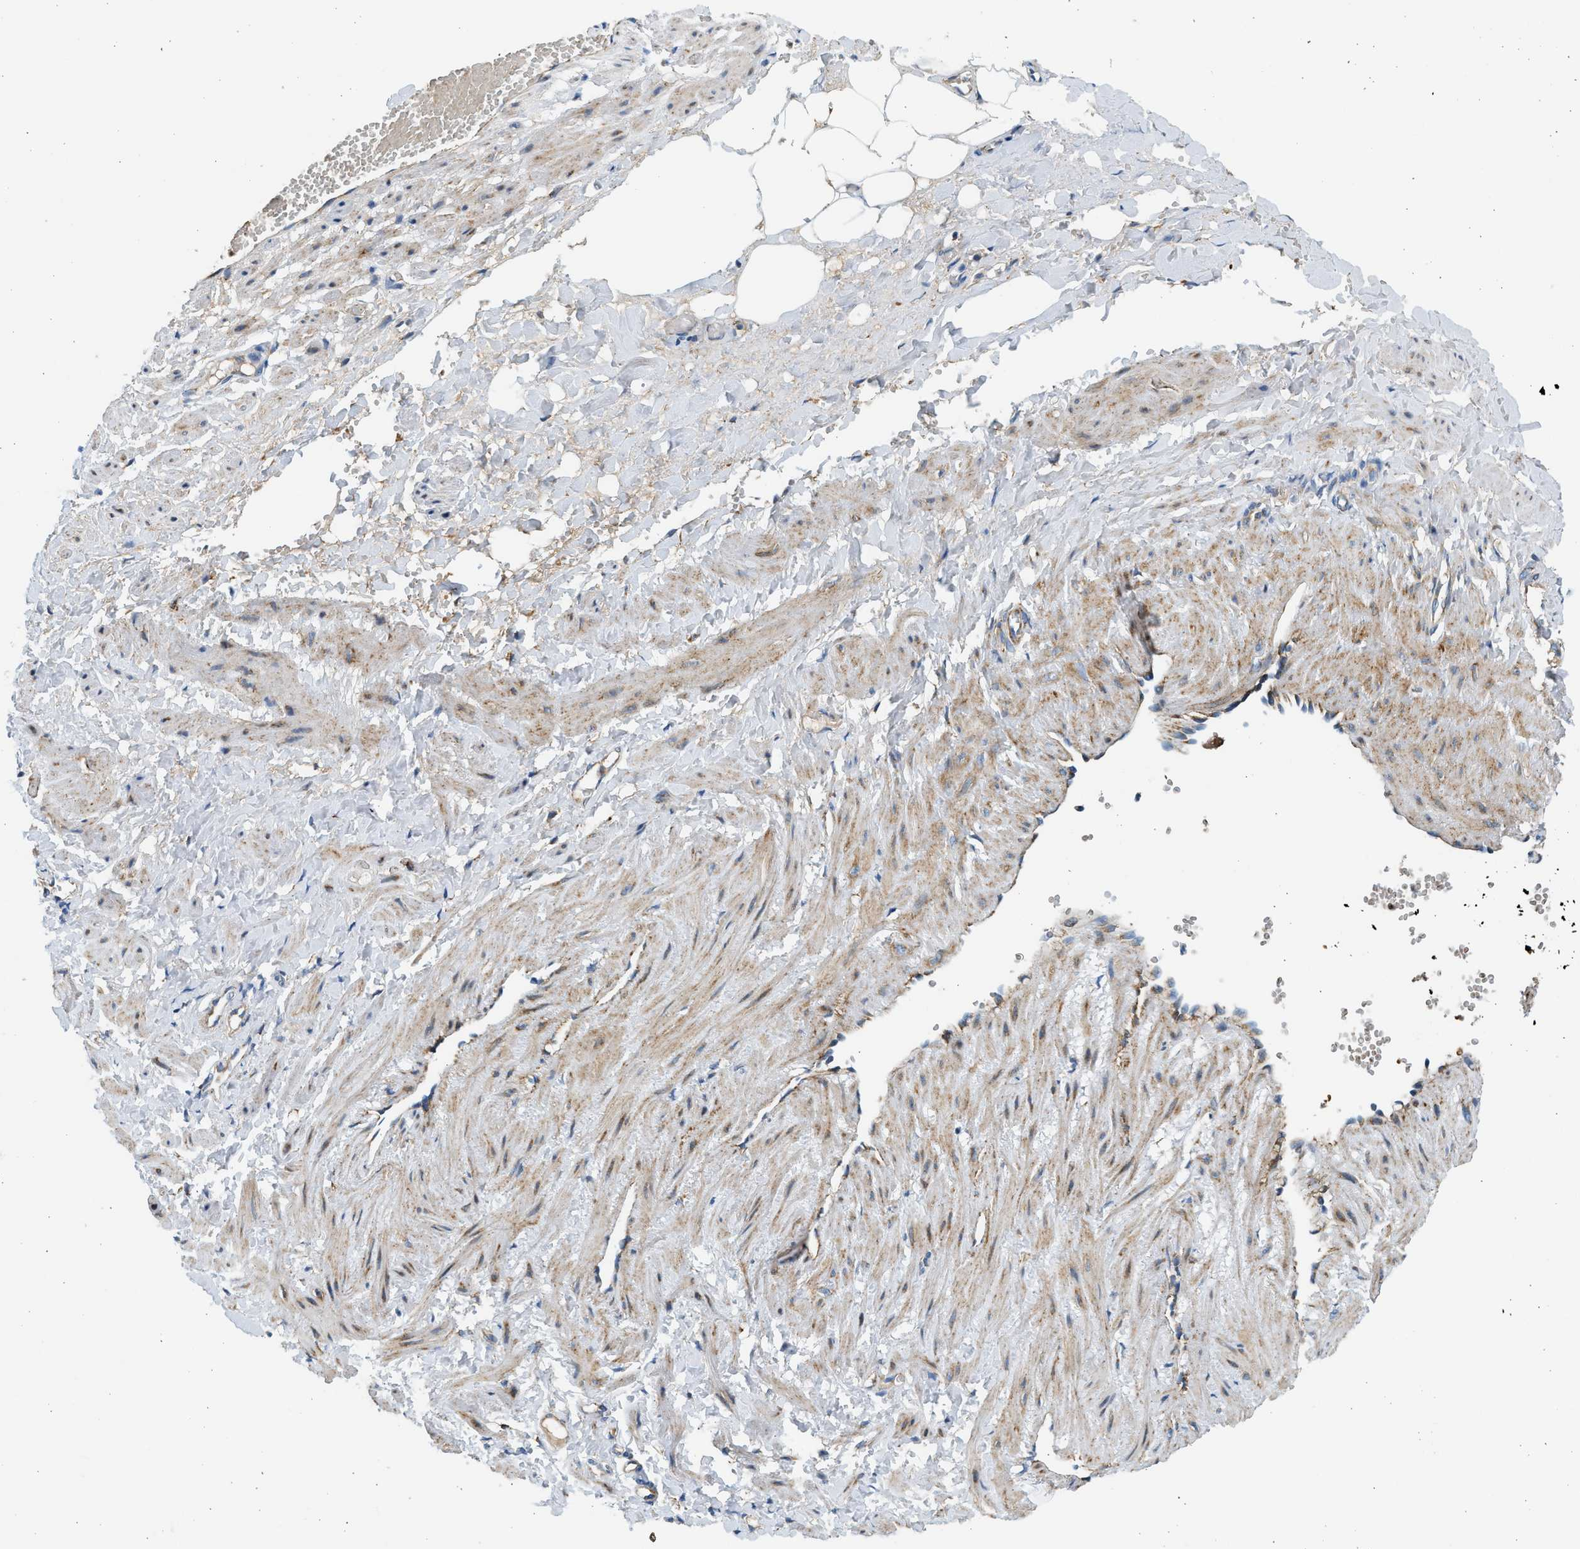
{"staining": {"intensity": "moderate", "quantity": ">75%", "location": "cytoplasmic/membranous"}, "tissue": "adipose tissue", "cell_type": "Adipocytes", "image_type": "normal", "snomed": [{"axis": "morphology", "description": "Normal tissue, NOS"}, {"axis": "topography", "description": "Soft tissue"}, {"axis": "topography", "description": "Vascular tissue"}], "caption": "Adipose tissue was stained to show a protein in brown. There is medium levels of moderate cytoplasmic/membranous staining in approximately >75% of adipocytes. The protein of interest is shown in brown color, while the nuclei are stained blue.", "gene": "KCNMB3", "patient": {"sex": "female", "age": 35}}